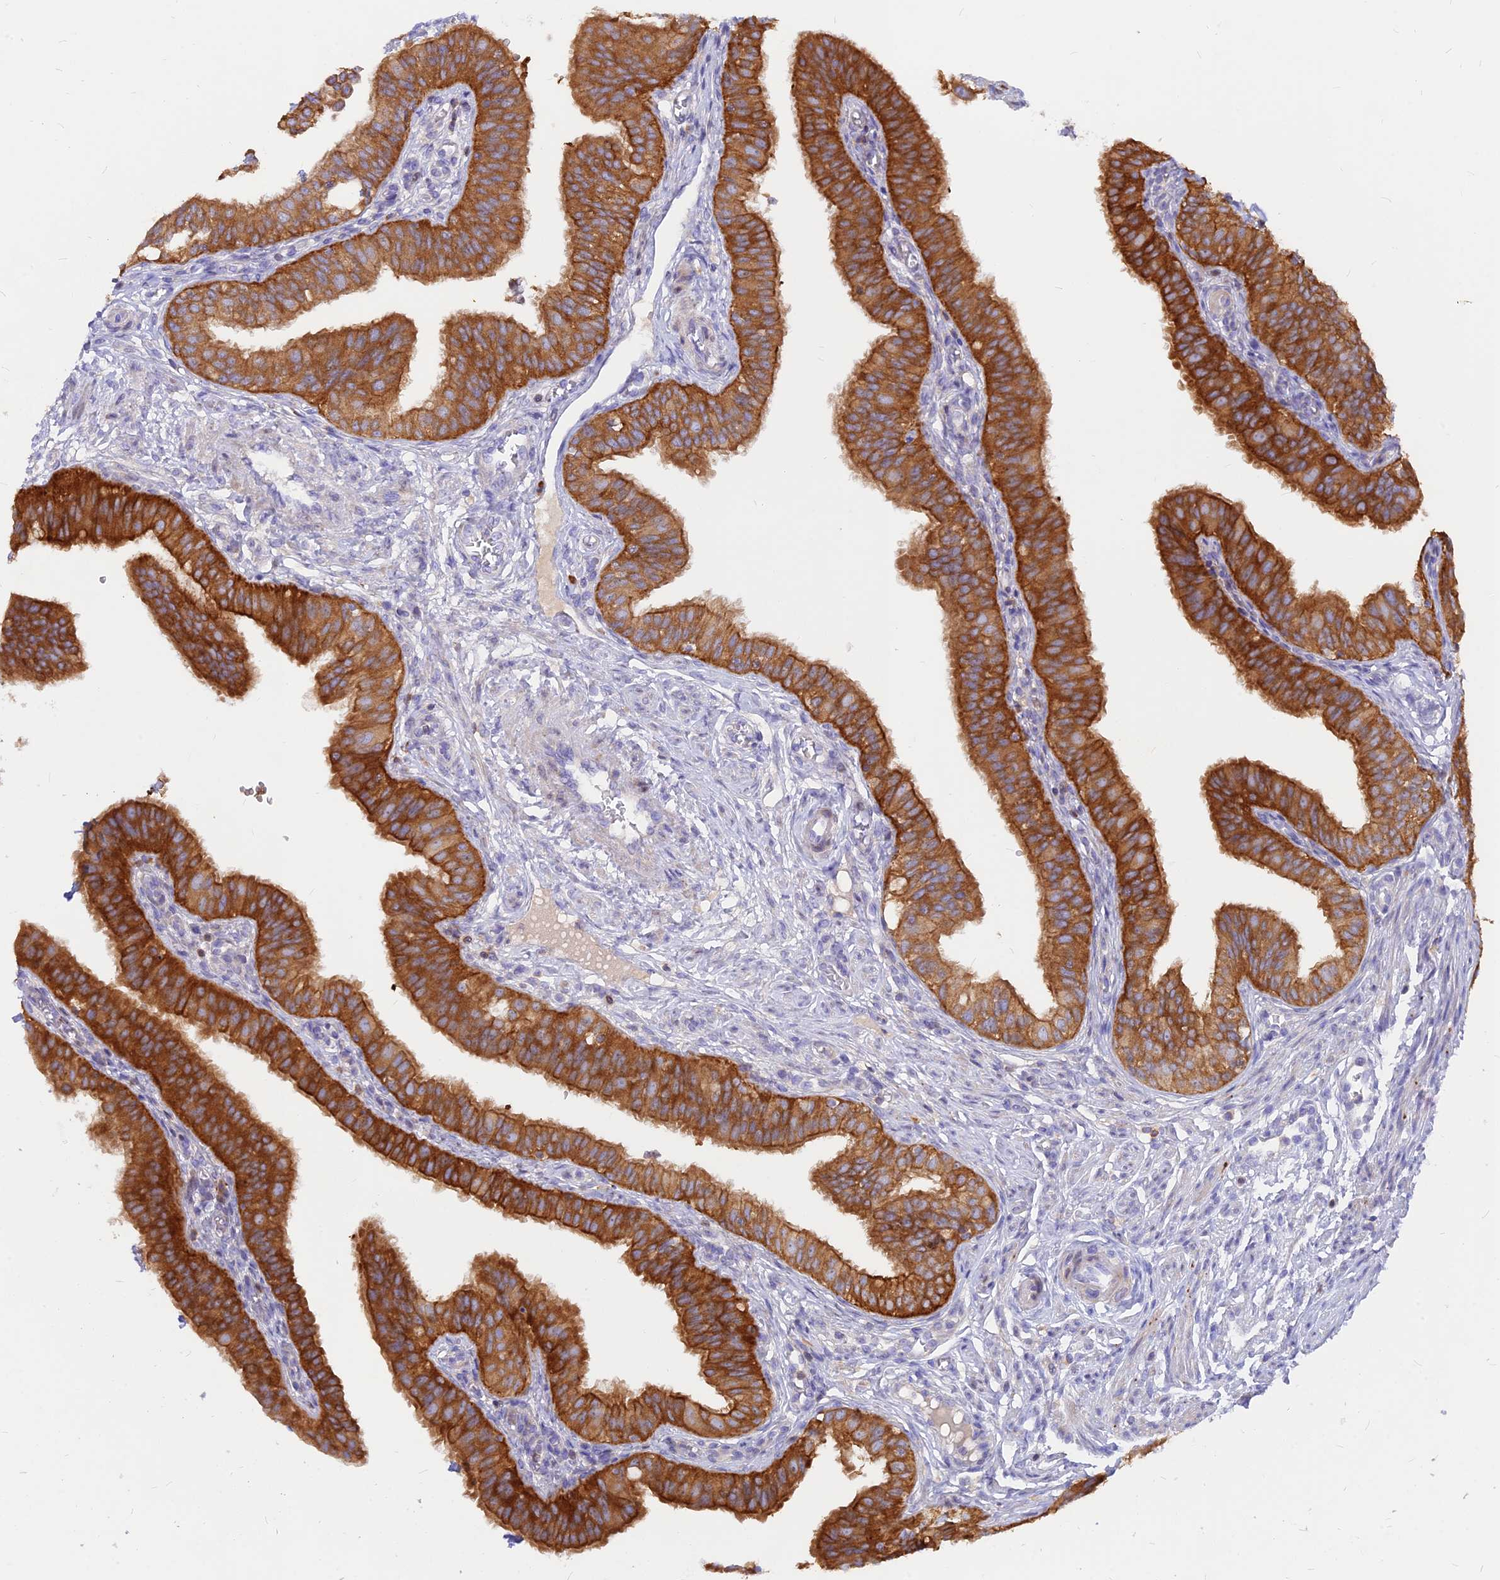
{"staining": {"intensity": "strong", "quantity": ">75%", "location": "cytoplasmic/membranous"}, "tissue": "fallopian tube", "cell_type": "Glandular cells", "image_type": "normal", "snomed": [{"axis": "morphology", "description": "Normal tissue, NOS"}, {"axis": "topography", "description": "Fallopian tube"}, {"axis": "topography", "description": "Ovary"}], "caption": "This is a micrograph of immunohistochemistry (IHC) staining of benign fallopian tube, which shows strong expression in the cytoplasmic/membranous of glandular cells.", "gene": "DENND2D", "patient": {"sex": "female", "age": 42}}